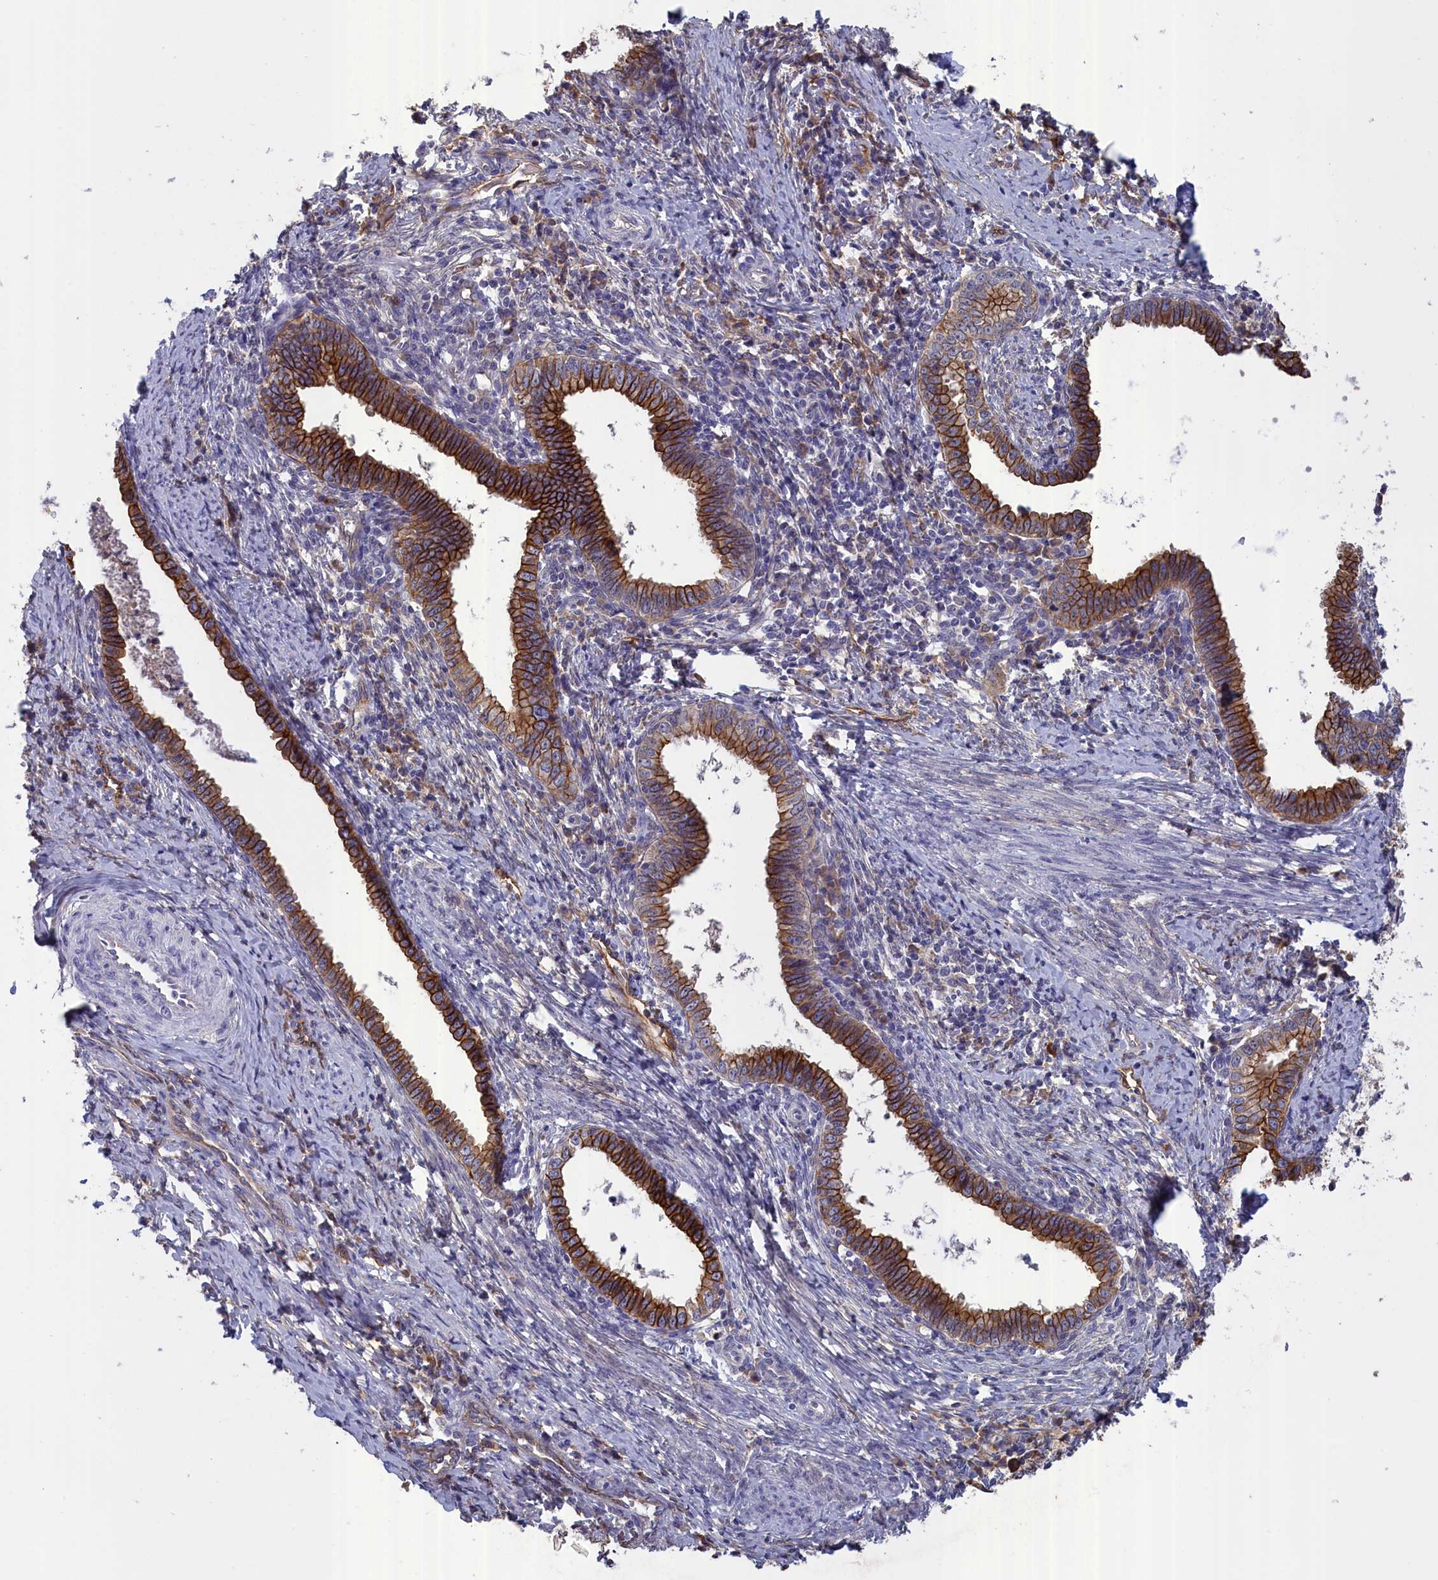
{"staining": {"intensity": "moderate", "quantity": ">75%", "location": "cytoplasmic/membranous"}, "tissue": "cervical cancer", "cell_type": "Tumor cells", "image_type": "cancer", "snomed": [{"axis": "morphology", "description": "Adenocarcinoma, NOS"}, {"axis": "topography", "description": "Cervix"}], "caption": "A brown stain labels moderate cytoplasmic/membranous positivity of a protein in cervical cancer (adenocarcinoma) tumor cells.", "gene": "COL19A1", "patient": {"sex": "female", "age": 36}}